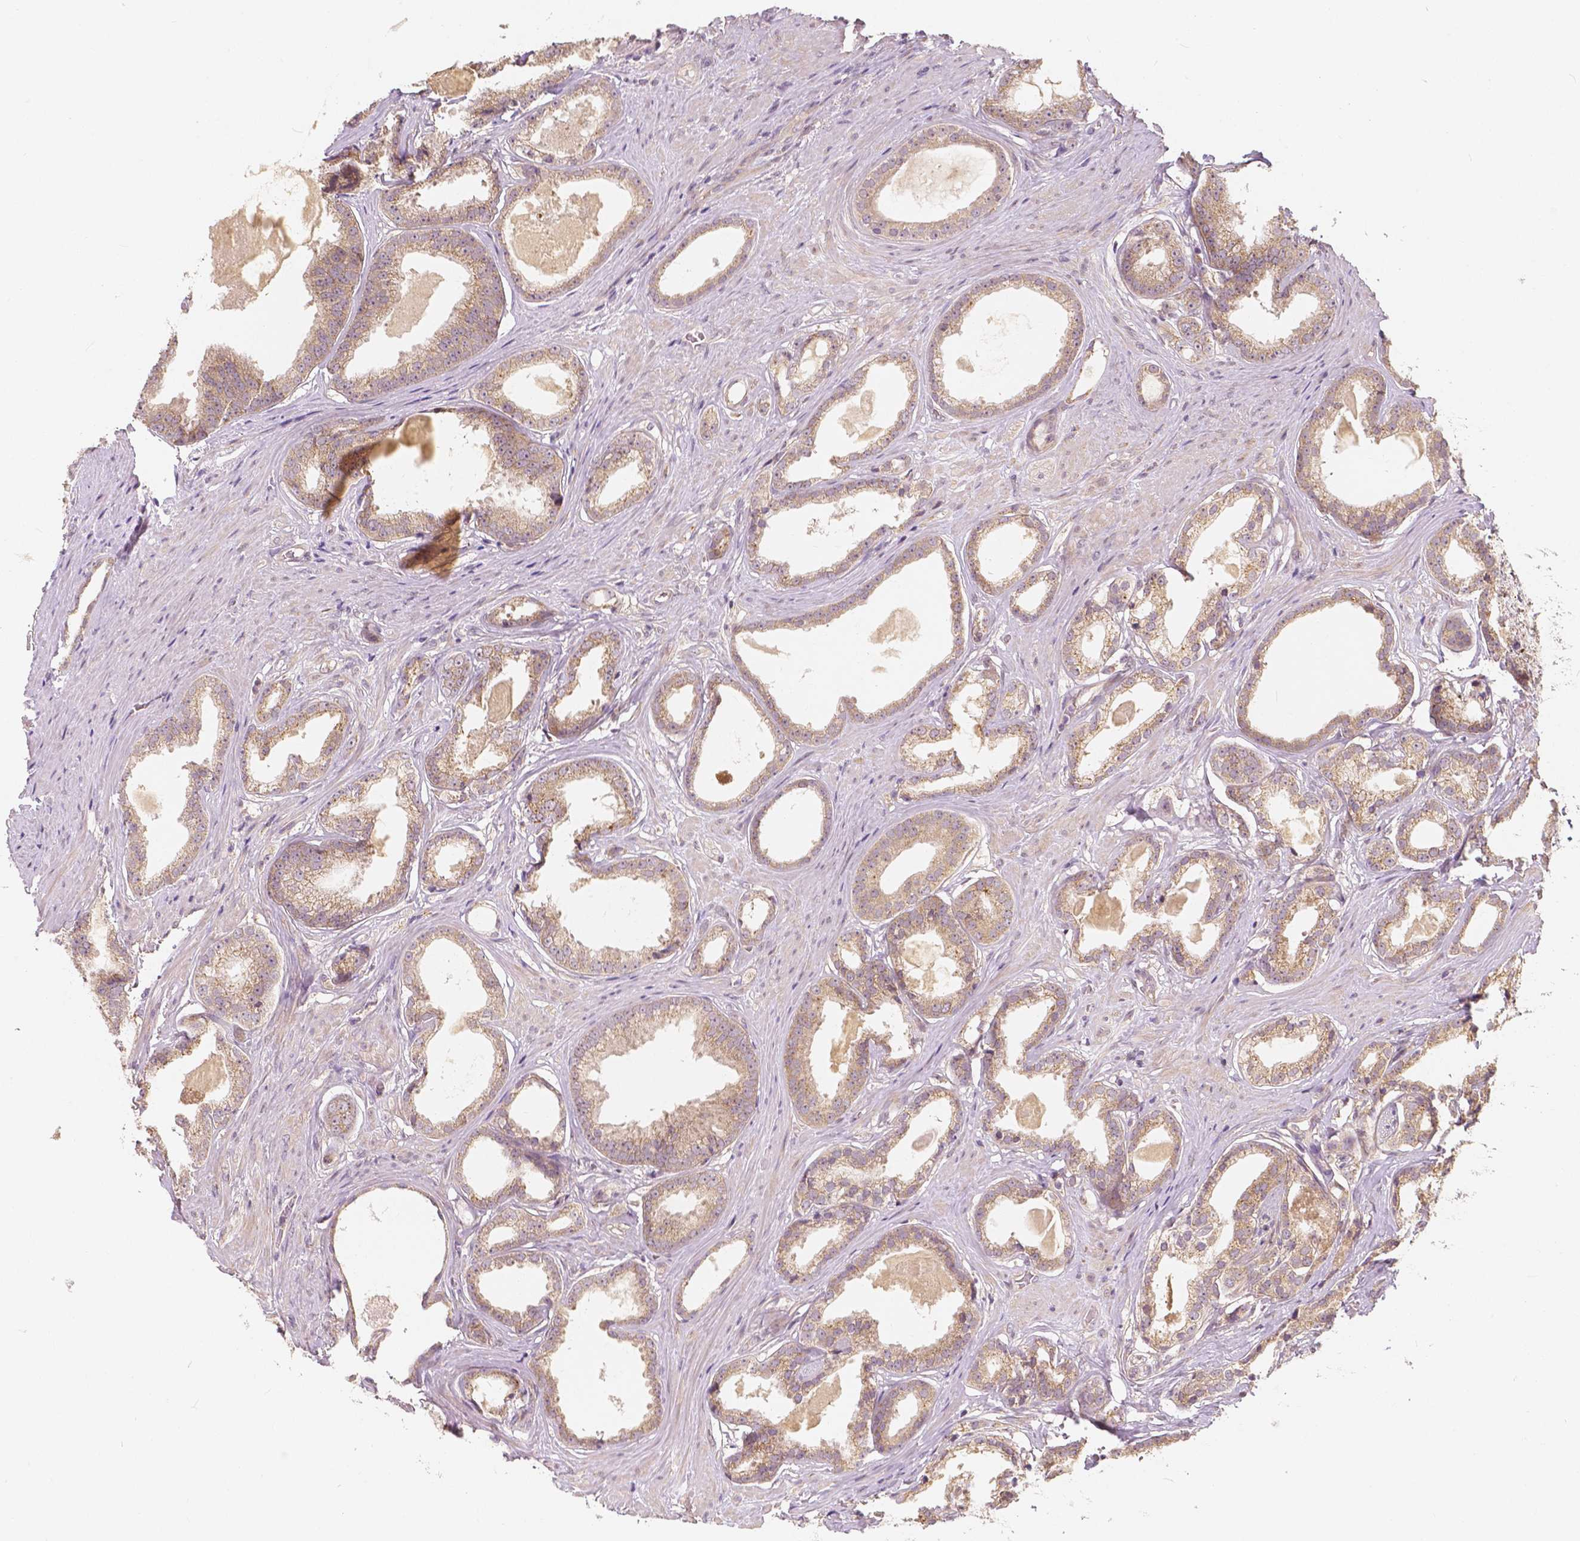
{"staining": {"intensity": "weak", "quantity": "25%-75%", "location": "cytoplasmic/membranous"}, "tissue": "prostate cancer", "cell_type": "Tumor cells", "image_type": "cancer", "snomed": [{"axis": "morphology", "description": "Adenocarcinoma, Low grade"}, {"axis": "topography", "description": "Prostate"}], "caption": "IHC micrograph of neoplastic tissue: prostate adenocarcinoma (low-grade) stained using immunohistochemistry shows low levels of weak protein expression localized specifically in the cytoplasmic/membranous of tumor cells, appearing as a cytoplasmic/membranous brown color.", "gene": "SNX12", "patient": {"sex": "male", "age": 65}}